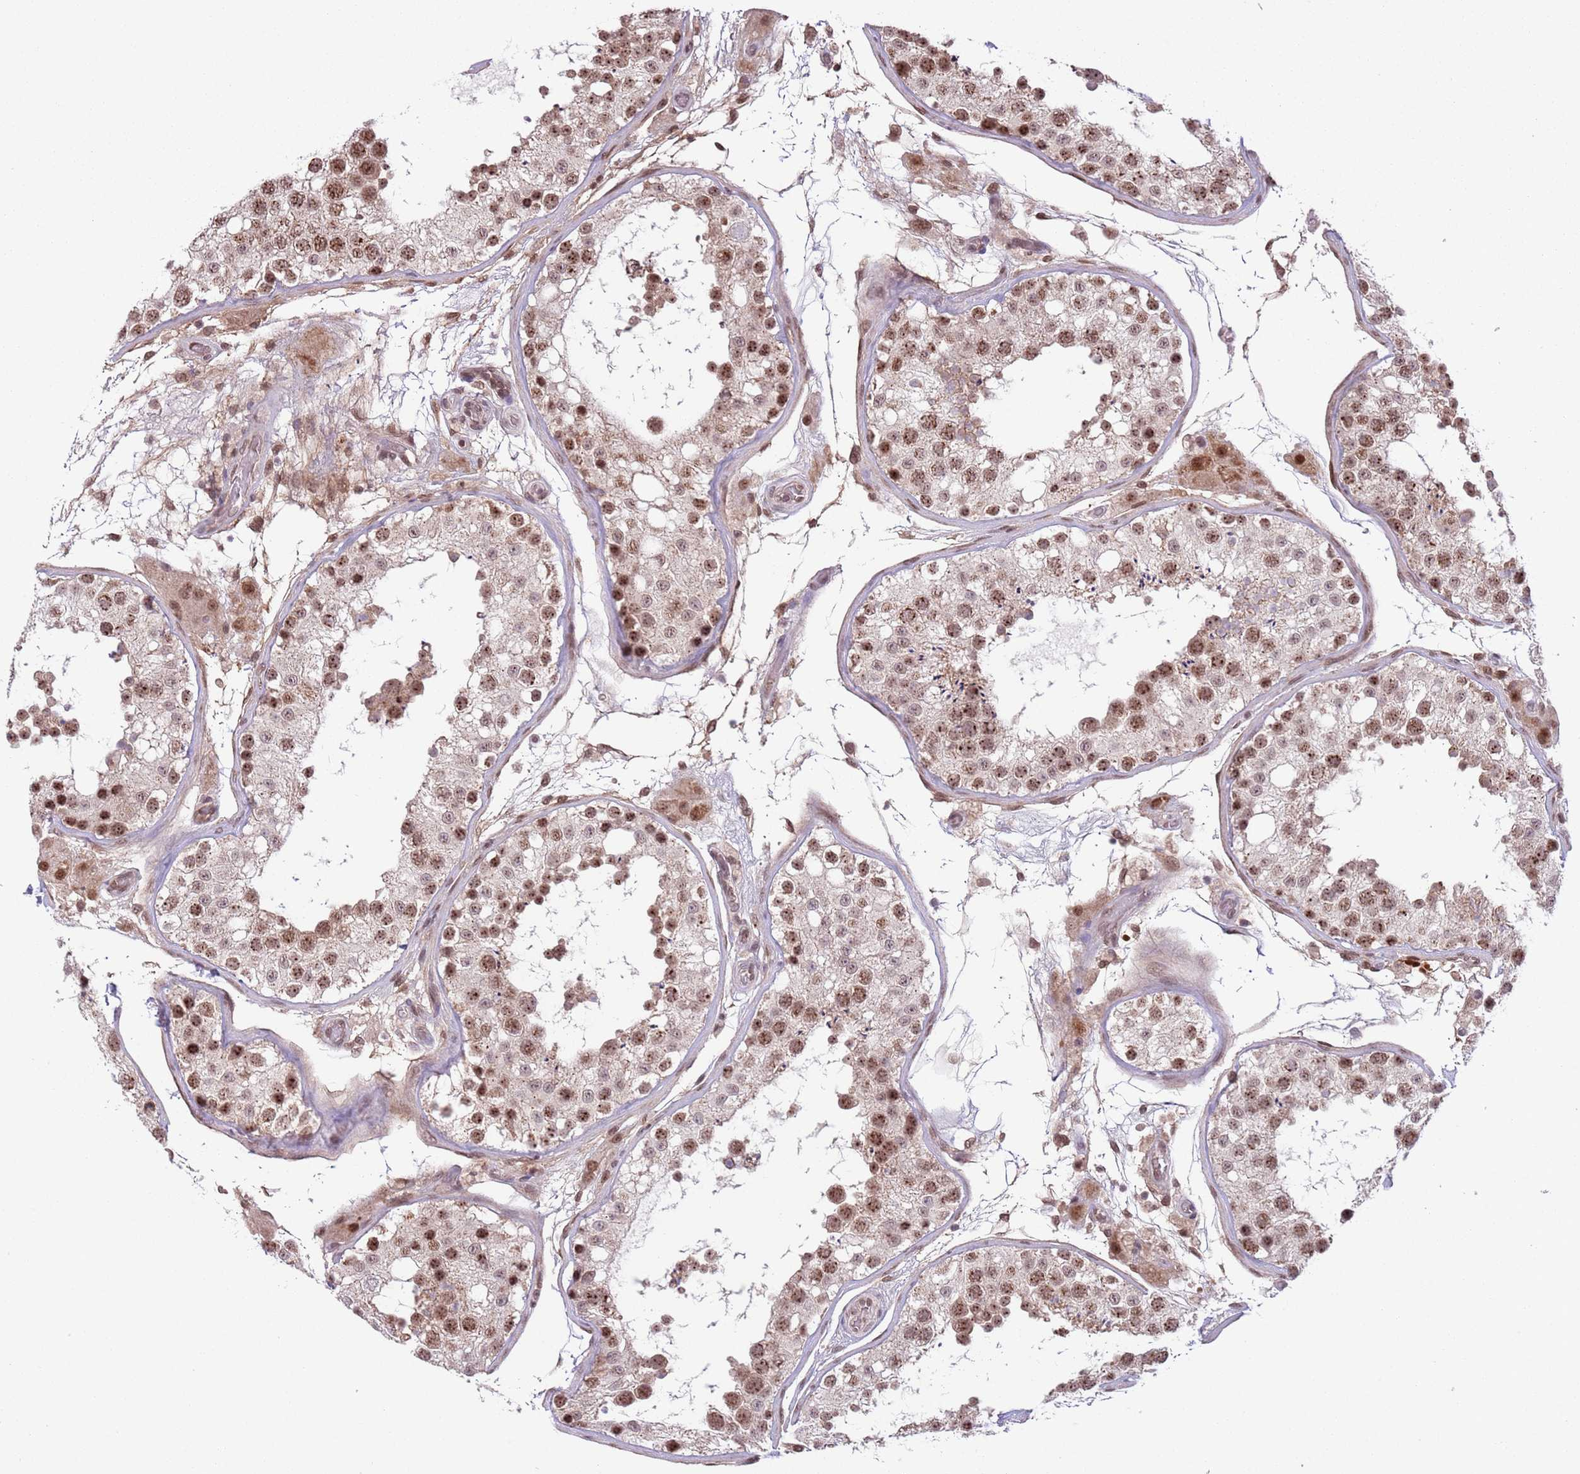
{"staining": {"intensity": "moderate", "quantity": ">75%", "location": "nuclear"}, "tissue": "testis", "cell_type": "Cells in seminiferous ducts", "image_type": "normal", "snomed": [{"axis": "morphology", "description": "Normal tissue, NOS"}, {"axis": "topography", "description": "Testis"}], "caption": "High-power microscopy captured an immunohistochemistry micrograph of normal testis, revealing moderate nuclear positivity in about >75% of cells in seminiferous ducts.", "gene": "SIPA1L3", "patient": {"sex": "male", "age": 26}}